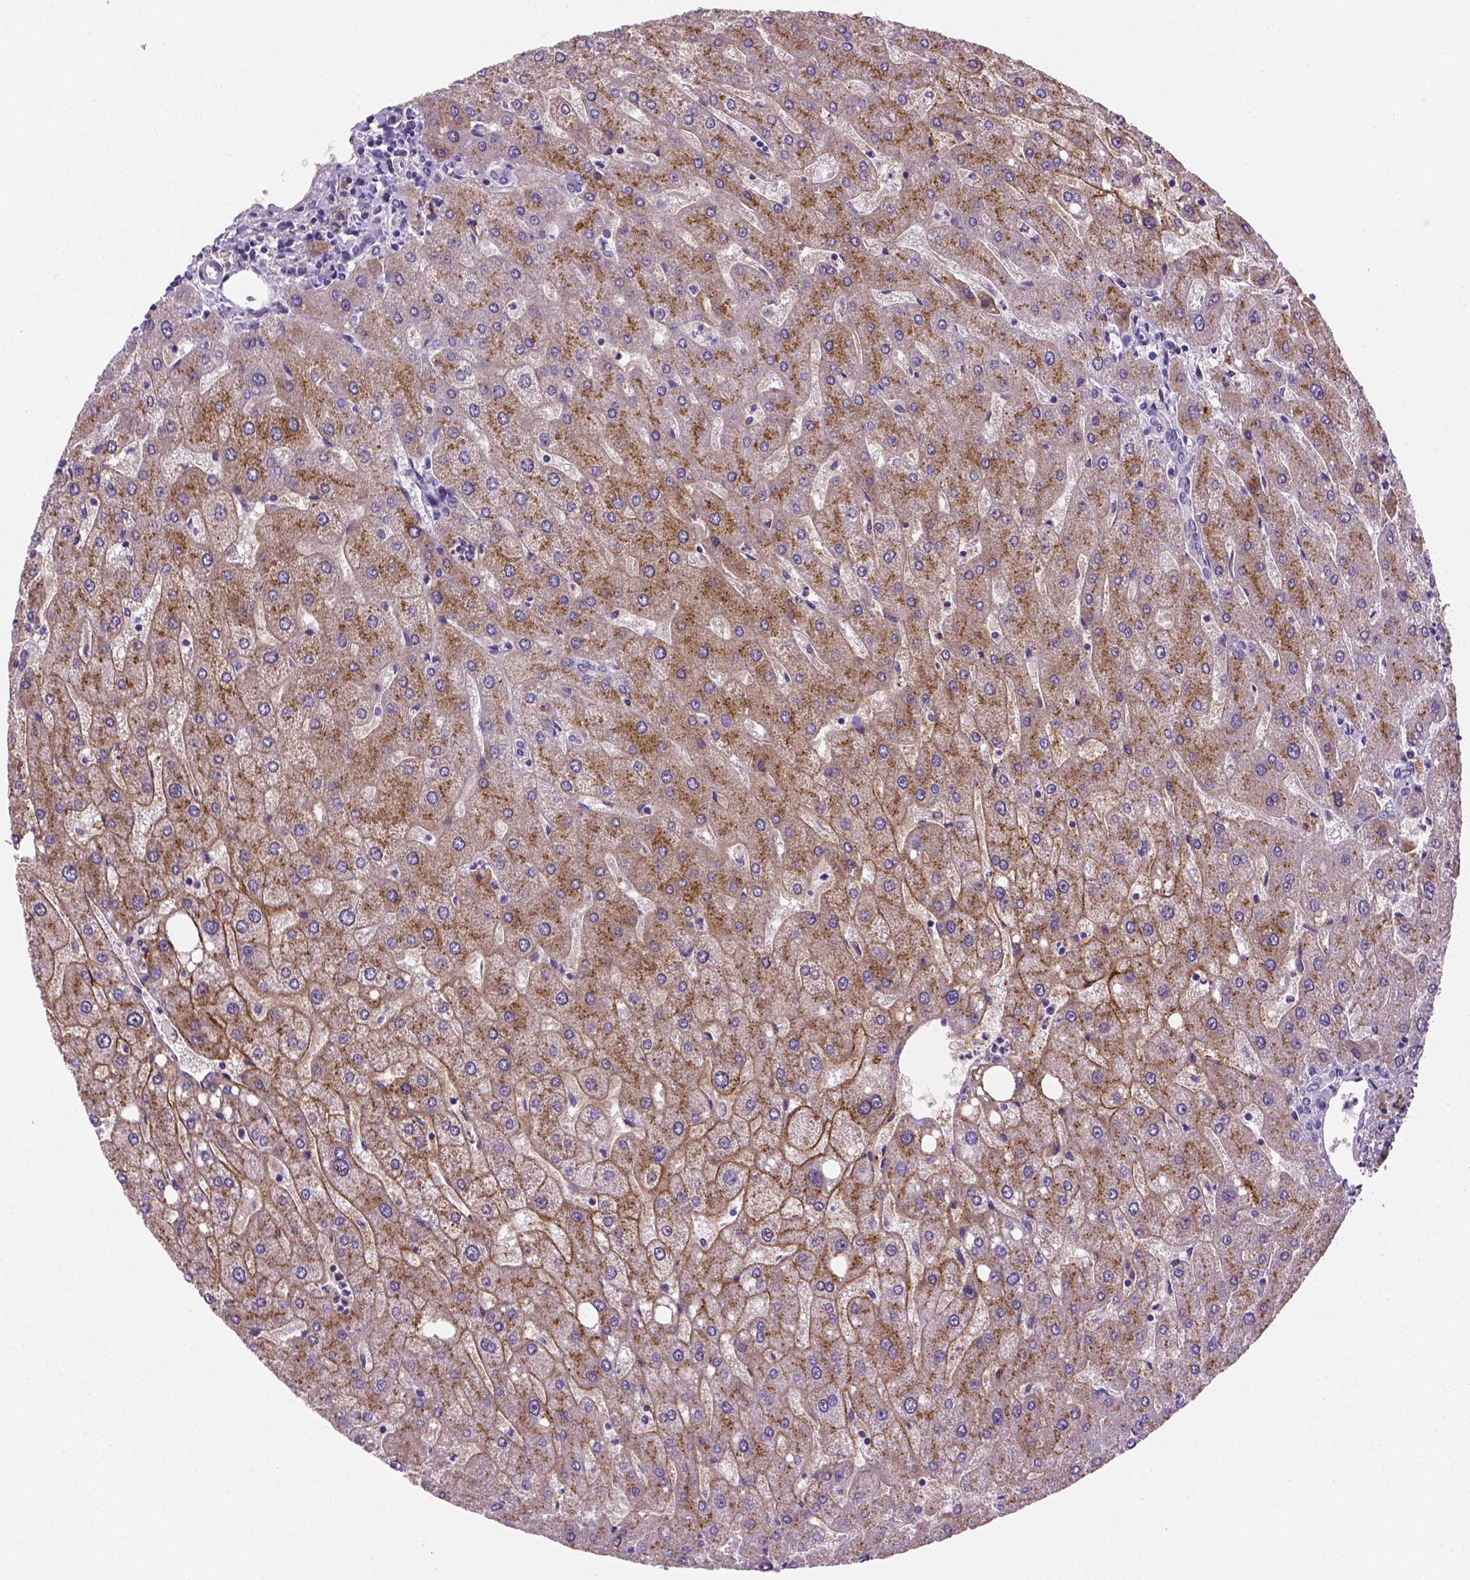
{"staining": {"intensity": "negative", "quantity": "none", "location": "none"}, "tissue": "liver", "cell_type": "Cholangiocytes", "image_type": "normal", "snomed": [{"axis": "morphology", "description": "Normal tissue, NOS"}, {"axis": "topography", "description": "Liver"}], "caption": "DAB (3,3'-diaminobenzidine) immunohistochemical staining of benign liver displays no significant expression in cholangiocytes. The staining is performed using DAB (3,3'-diaminobenzidine) brown chromogen with nuclei counter-stained in using hematoxylin.", "gene": "APOE", "patient": {"sex": "male", "age": 67}}